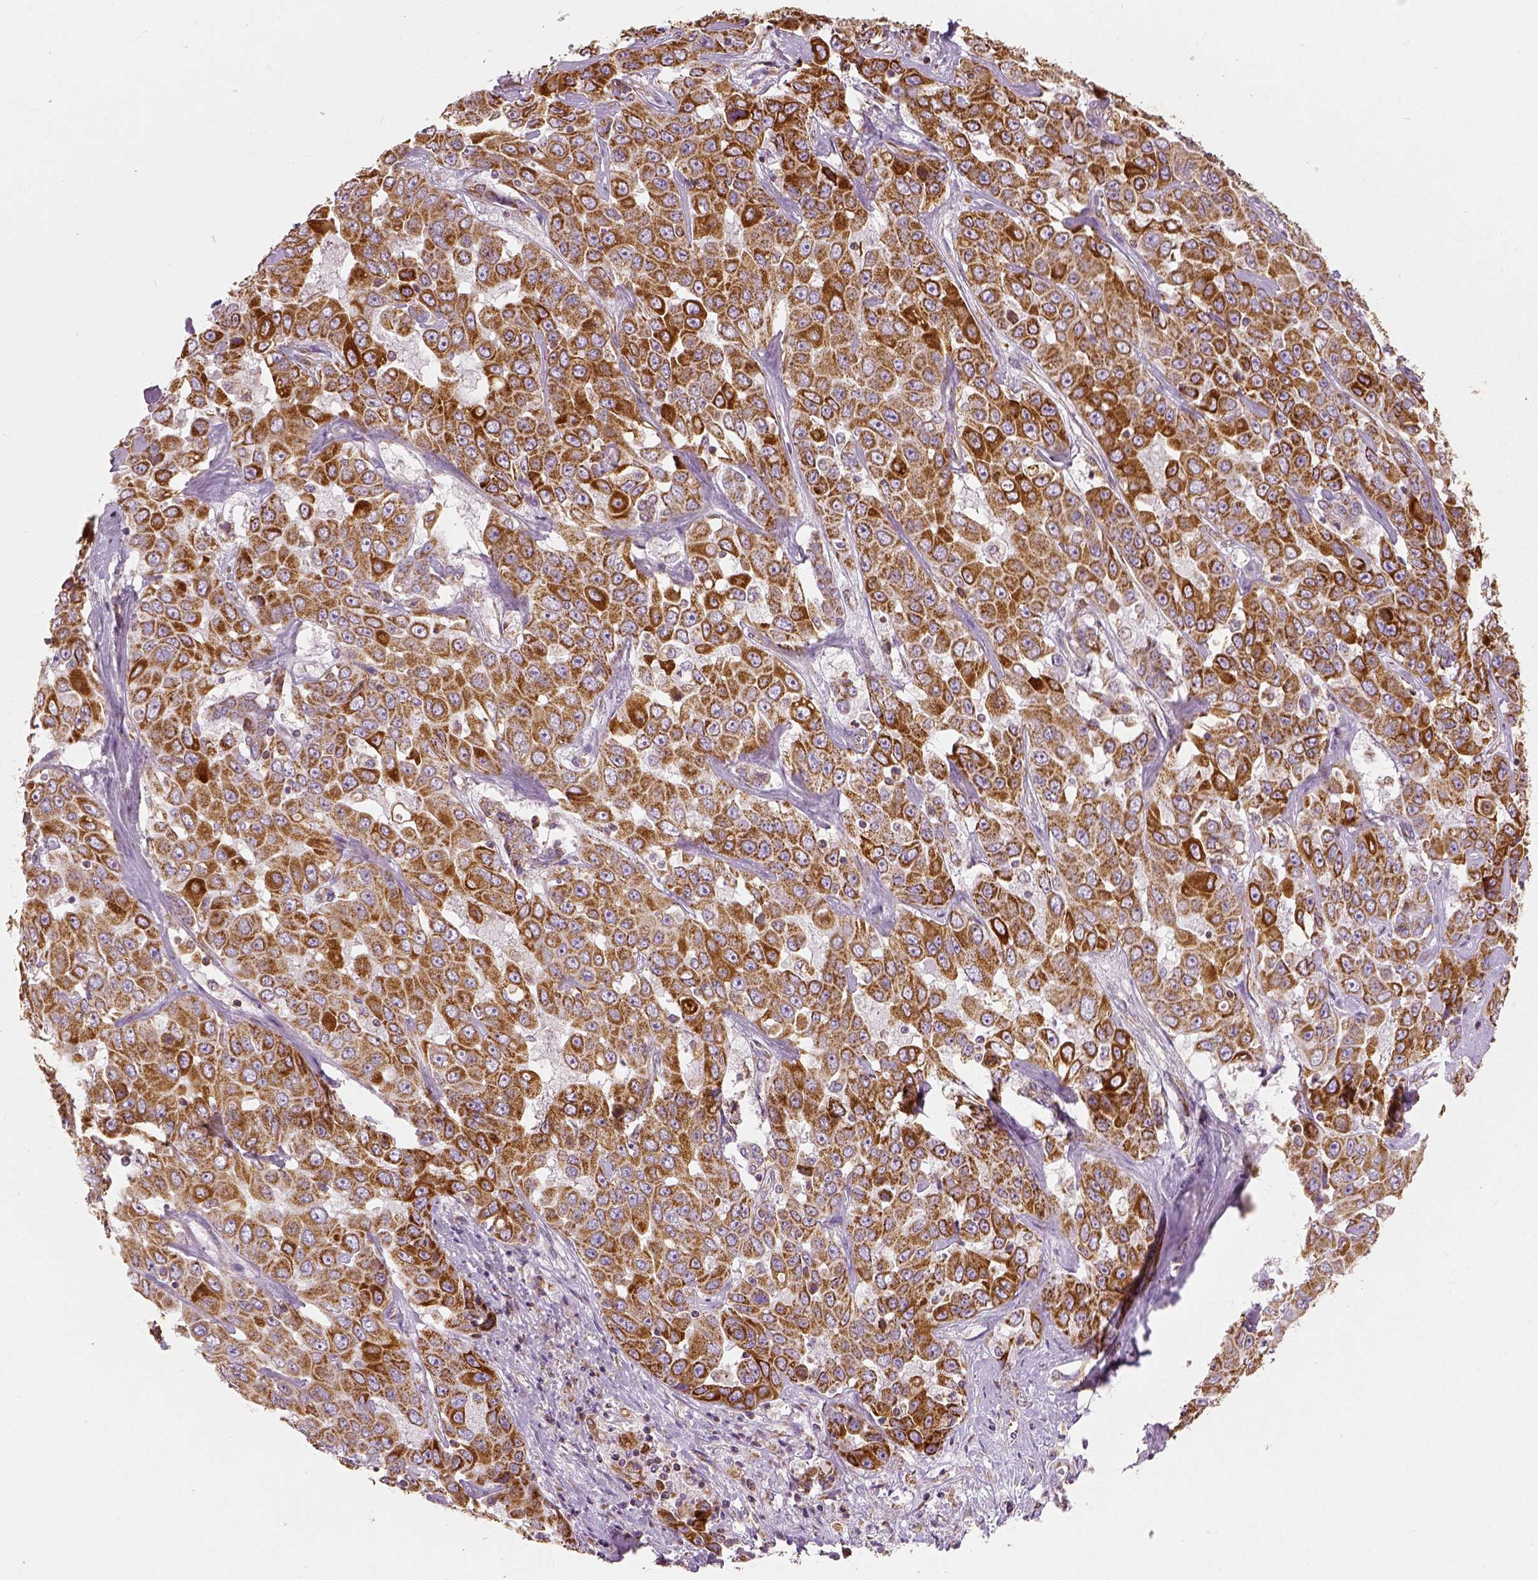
{"staining": {"intensity": "moderate", "quantity": ">75%", "location": "cytoplasmic/membranous"}, "tissue": "liver cancer", "cell_type": "Tumor cells", "image_type": "cancer", "snomed": [{"axis": "morphology", "description": "Cholangiocarcinoma"}, {"axis": "topography", "description": "Liver"}], "caption": "The micrograph exhibits staining of liver cholangiocarcinoma, revealing moderate cytoplasmic/membranous protein expression (brown color) within tumor cells.", "gene": "PGAM5", "patient": {"sex": "female", "age": 52}}